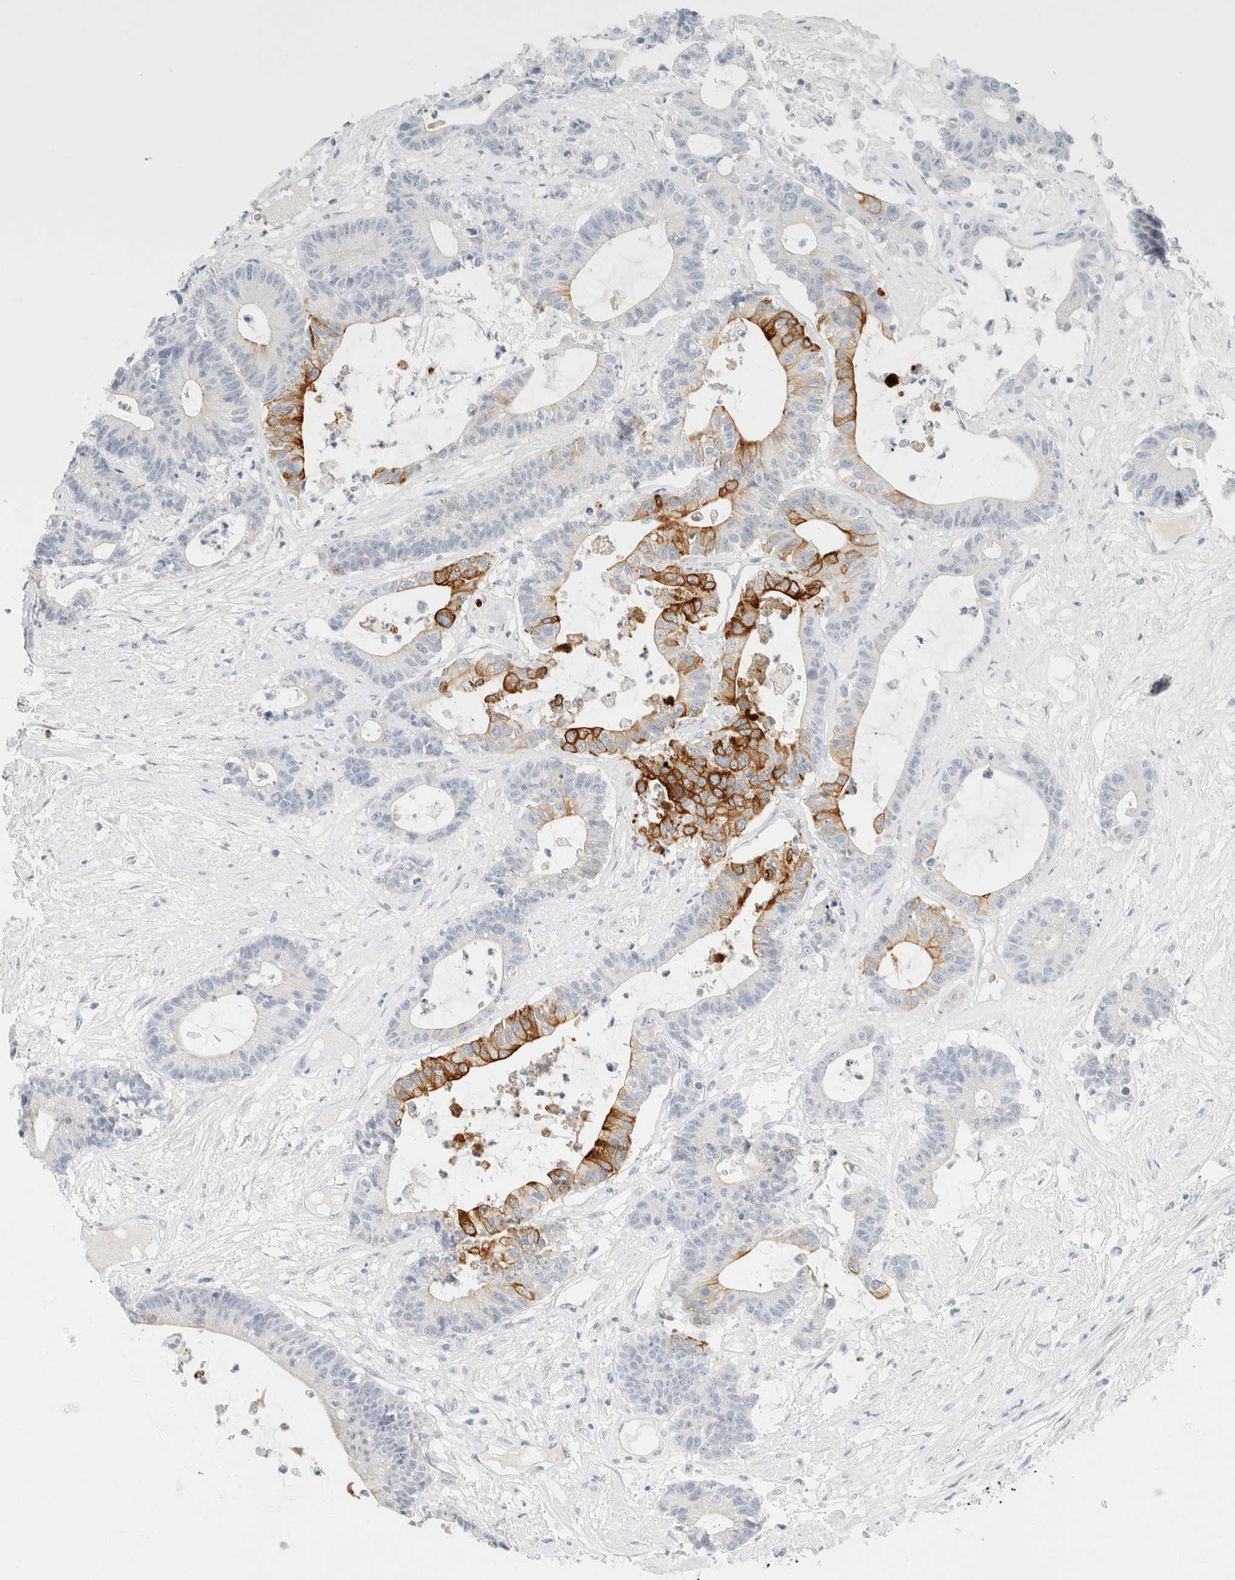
{"staining": {"intensity": "moderate", "quantity": "<25%", "location": "cytoplasmic/membranous"}, "tissue": "colorectal cancer", "cell_type": "Tumor cells", "image_type": "cancer", "snomed": [{"axis": "morphology", "description": "Adenocarcinoma, NOS"}, {"axis": "topography", "description": "Colon"}], "caption": "About <25% of tumor cells in colorectal adenocarcinoma reveal moderate cytoplasmic/membranous protein expression as visualized by brown immunohistochemical staining.", "gene": "KRT20", "patient": {"sex": "female", "age": 84}}